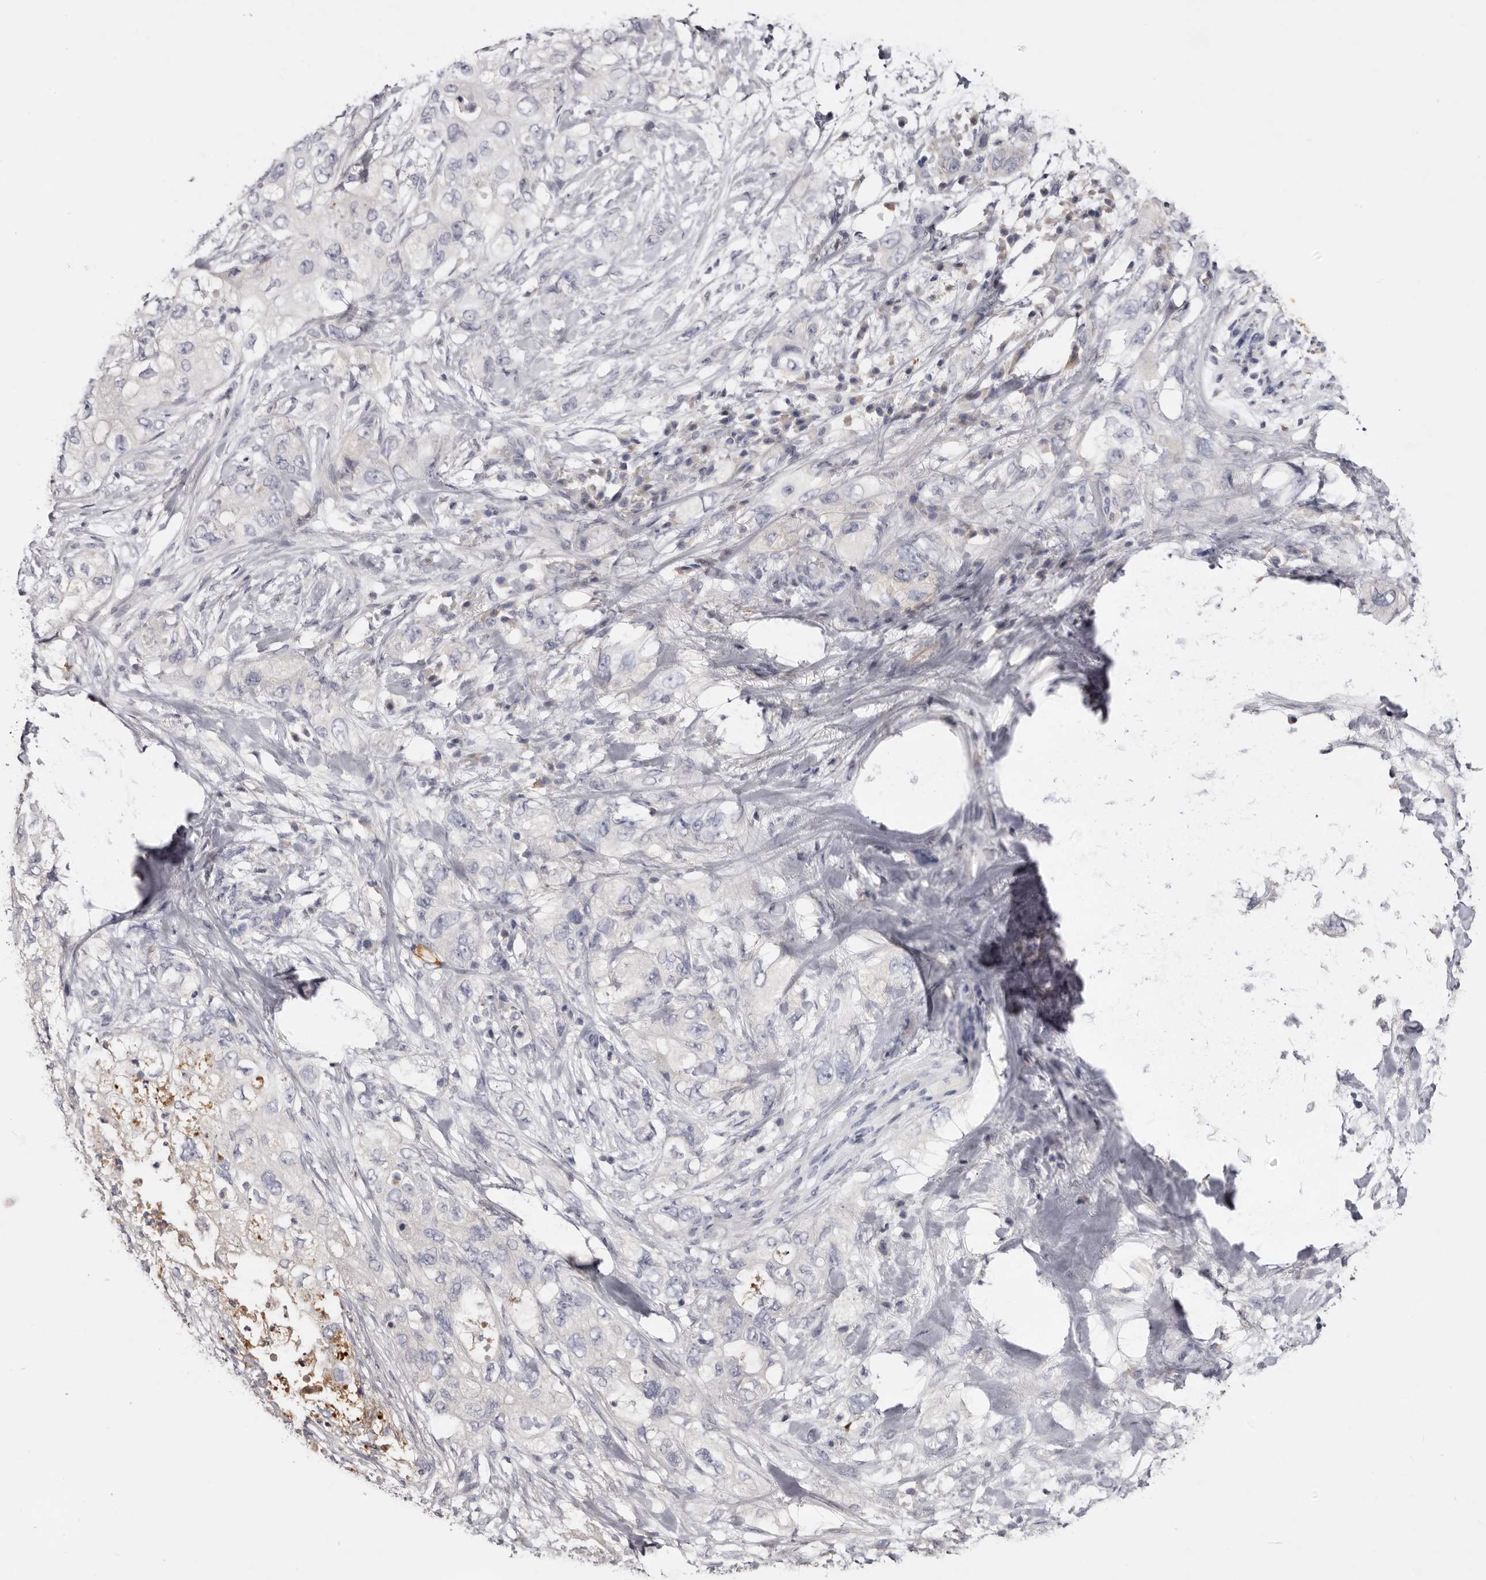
{"staining": {"intensity": "negative", "quantity": "none", "location": "none"}, "tissue": "pancreatic cancer", "cell_type": "Tumor cells", "image_type": "cancer", "snomed": [{"axis": "morphology", "description": "Adenocarcinoma, NOS"}, {"axis": "topography", "description": "Pancreas"}], "caption": "A micrograph of human pancreatic cancer (adenocarcinoma) is negative for staining in tumor cells. Brightfield microscopy of immunohistochemistry stained with DAB (brown) and hematoxylin (blue), captured at high magnification.", "gene": "KLHL38", "patient": {"sex": "female", "age": 73}}